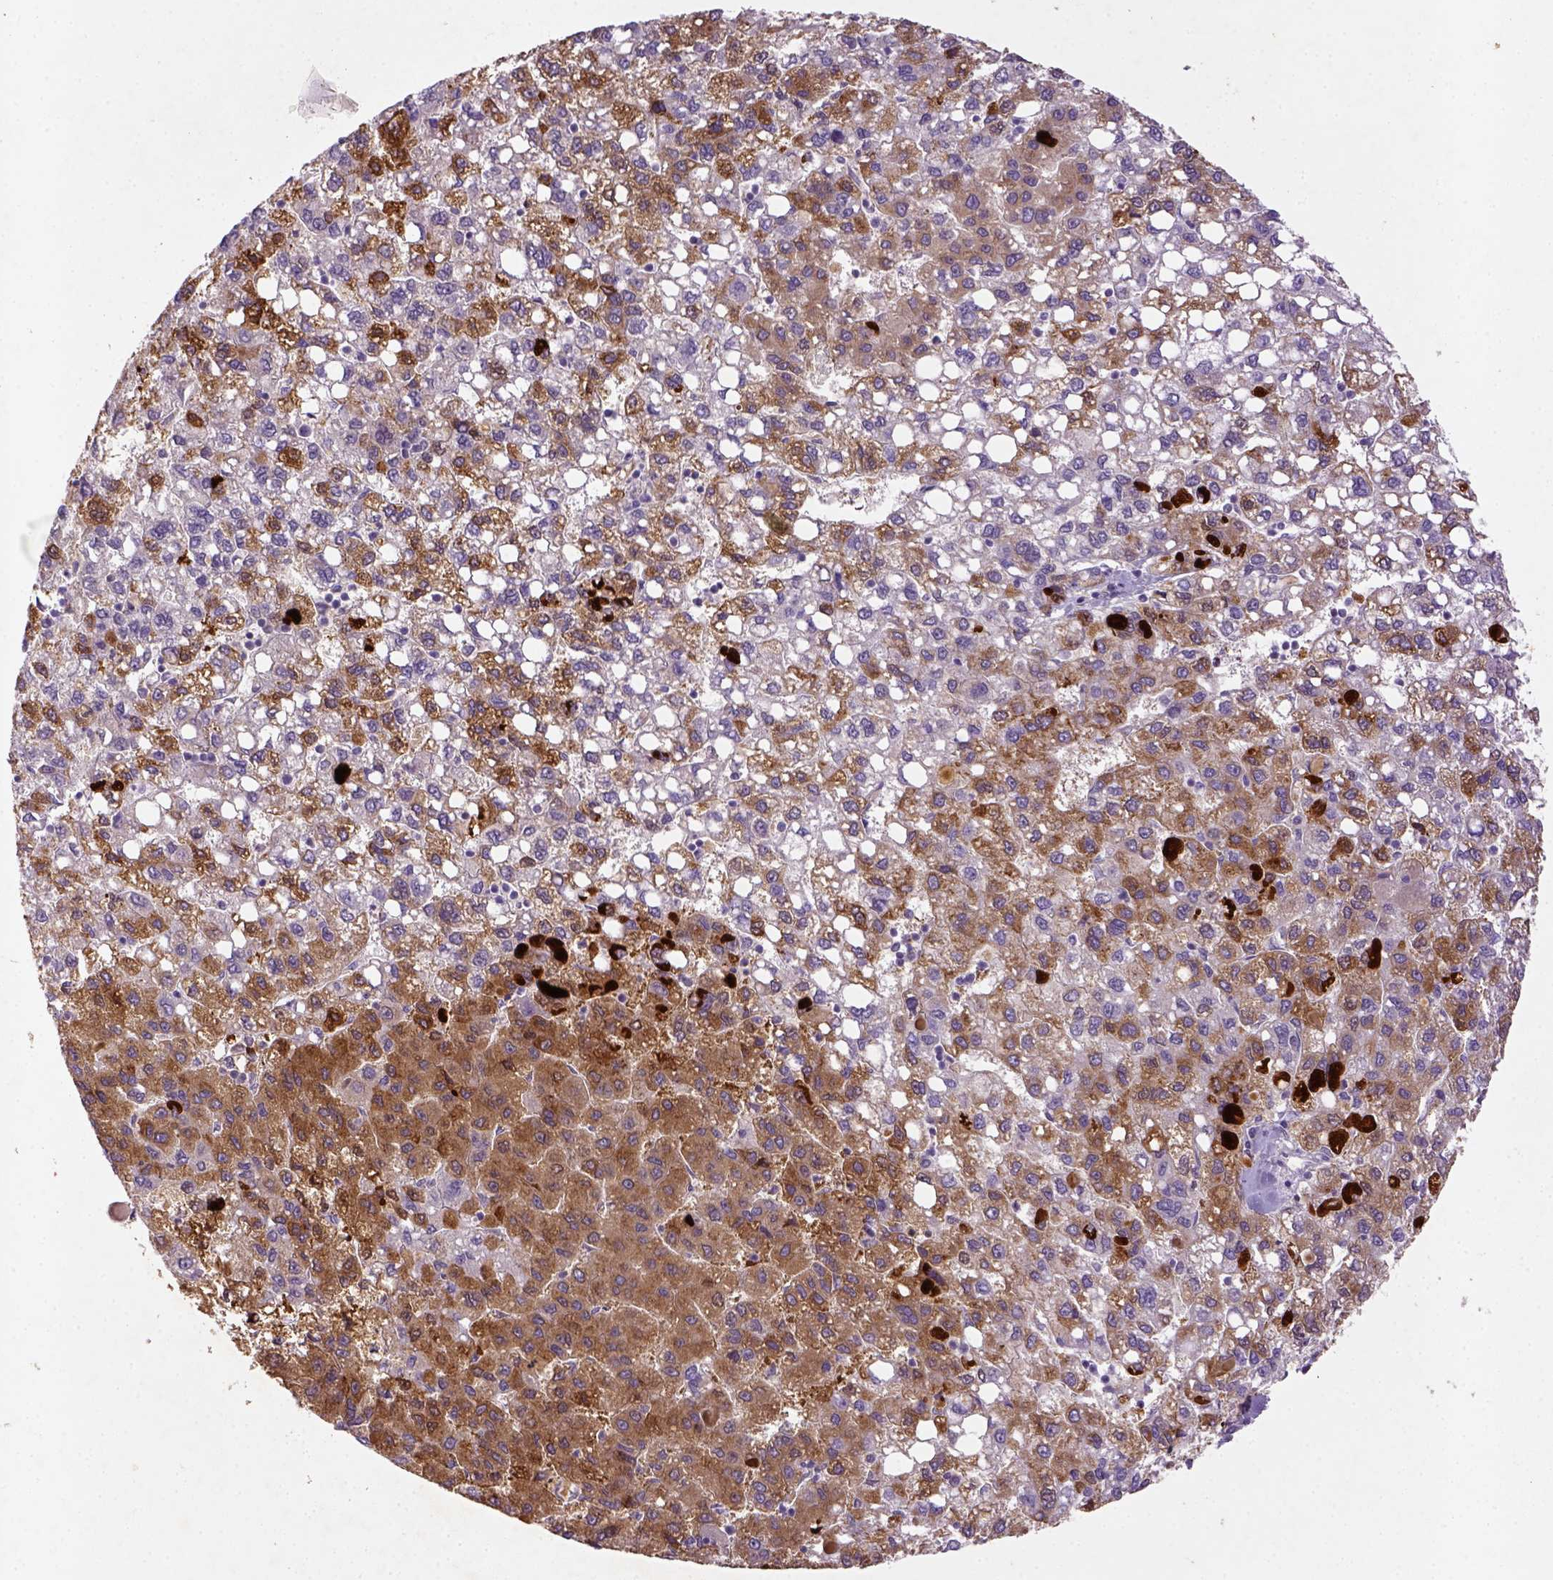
{"staining": {"intensity": "negative", "quantity": "none", "location": "none"}, "tissue": "liver cancer", "cell_type": "Tumor cells", "image_type": "cancer", "snomed": [{"axis": "morphology", "description": "Carcinoma, Hepatocellular, NOS"}, {"axis": "topography", "description": "Liver"}], "caption": "This is a histopathology image of immunohistochemistry staining of liver cancer (hepatocellular carcinoma), which shows no positivity in tumor cells.", "gene": "NLGN2", "patient": {"sex": "female", "age": 82}}